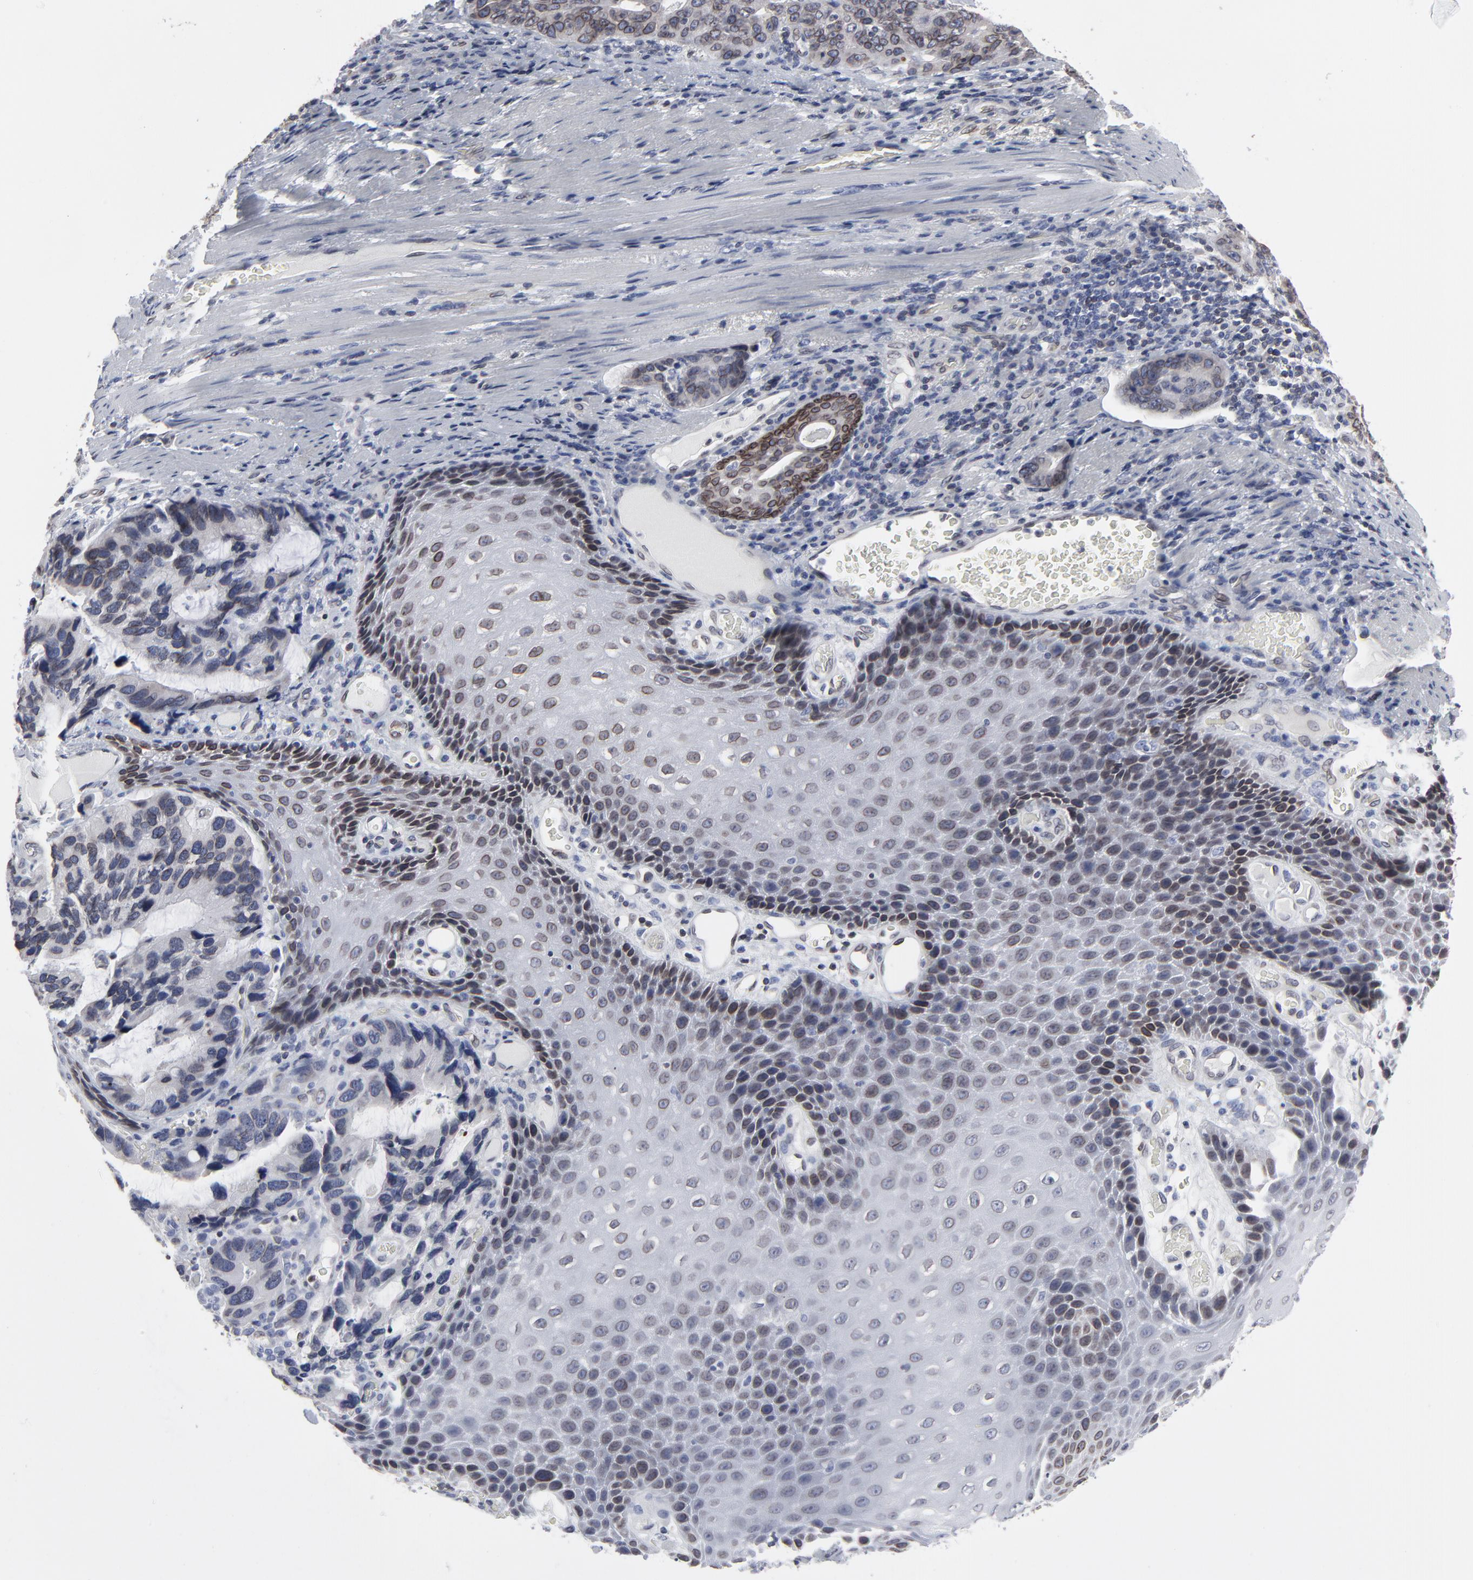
{"staining": {"intensity": "weak", "quantity": "25%-75%", "location": "cytoplasmic/membranous,nuclear"}, "tissue": "stomach cancer", "cell_type": "Tumor cells", "image_type": "cancer", "snomed": [{"axis": "morphology", "description": "Adenocarcinoma, NOS"}, {"axis": "topography", "description": "Esophagus"}, {"axis": "topography", "description": "Stomach"}], "caption": "DAB (3,3'-diaminobenzidine) immunohistochemical staining of human adenocarcinoma (stomach) demonstrates weak cytoplasmic/membranous and nuclear protein positivity in about 25%-75% of tumor cells.", "gene": "SYNE2", "patient": {"sex": "male", "age": 74}}